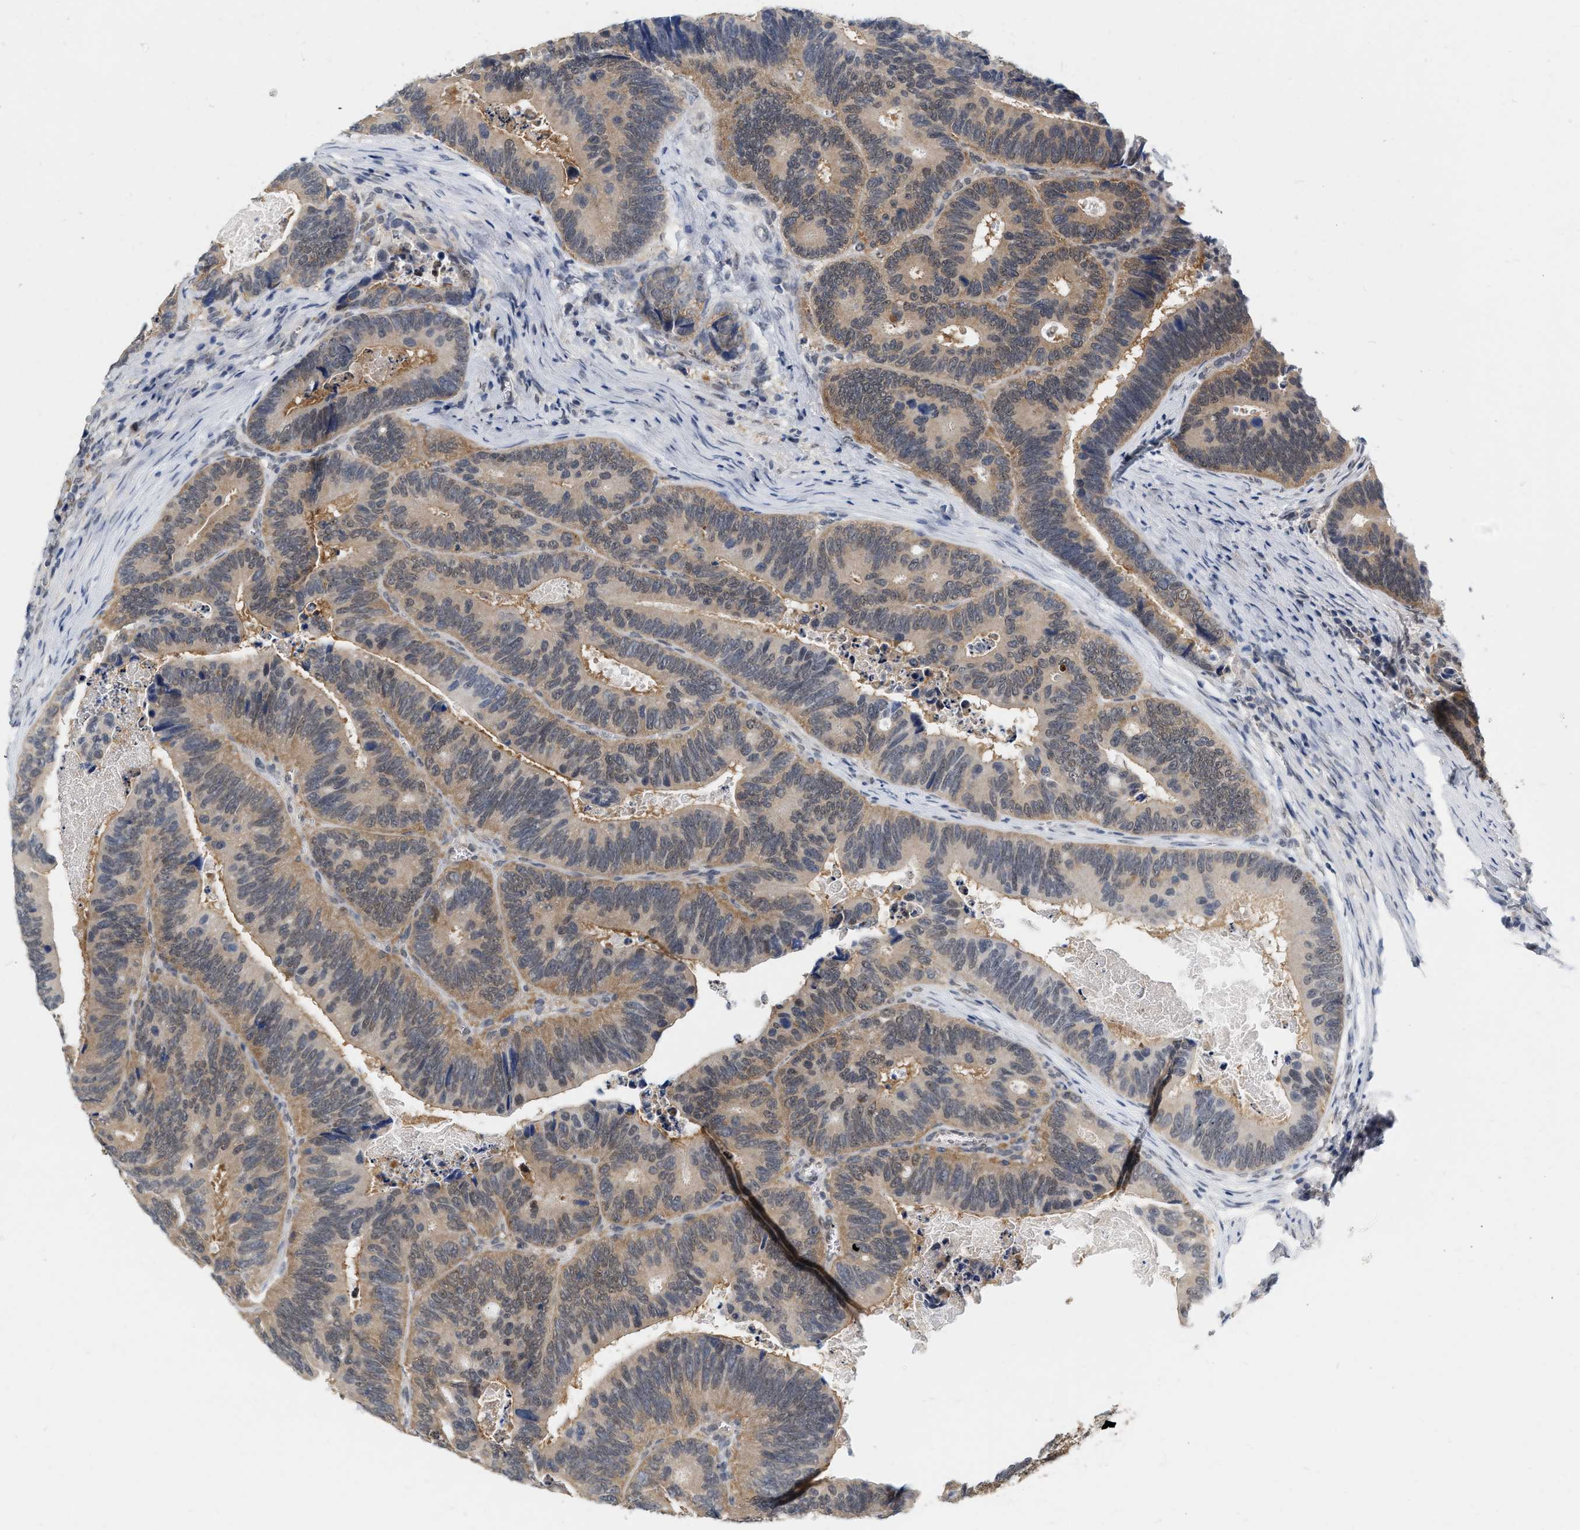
{"staining": {"intensity": "weak", "quantity": ">75%", "location": "cytoplasmic/membranous,nuclear"}, "tissue": "colorectal cancer", "cell_type": "Tumor cells", "image_type": "cancer", "snomed": [{"axis": "morphology", "description": "Inflammation, NOS"}, {"axis": "morphology", "description": "Adenocarcinoma, NOS"}, {"axis": "topography", "description": "Colon"}], "caption": "Immunohistochemical staining of colorectal cancer (adenocarcinoma) exhibits low levels of weak cytoplasmic/membranous and nuclear protein staining in approximately >75% of tumor cells.", "gene": "RUVBL1", "patient": {"sex": "male", "age": 72}}